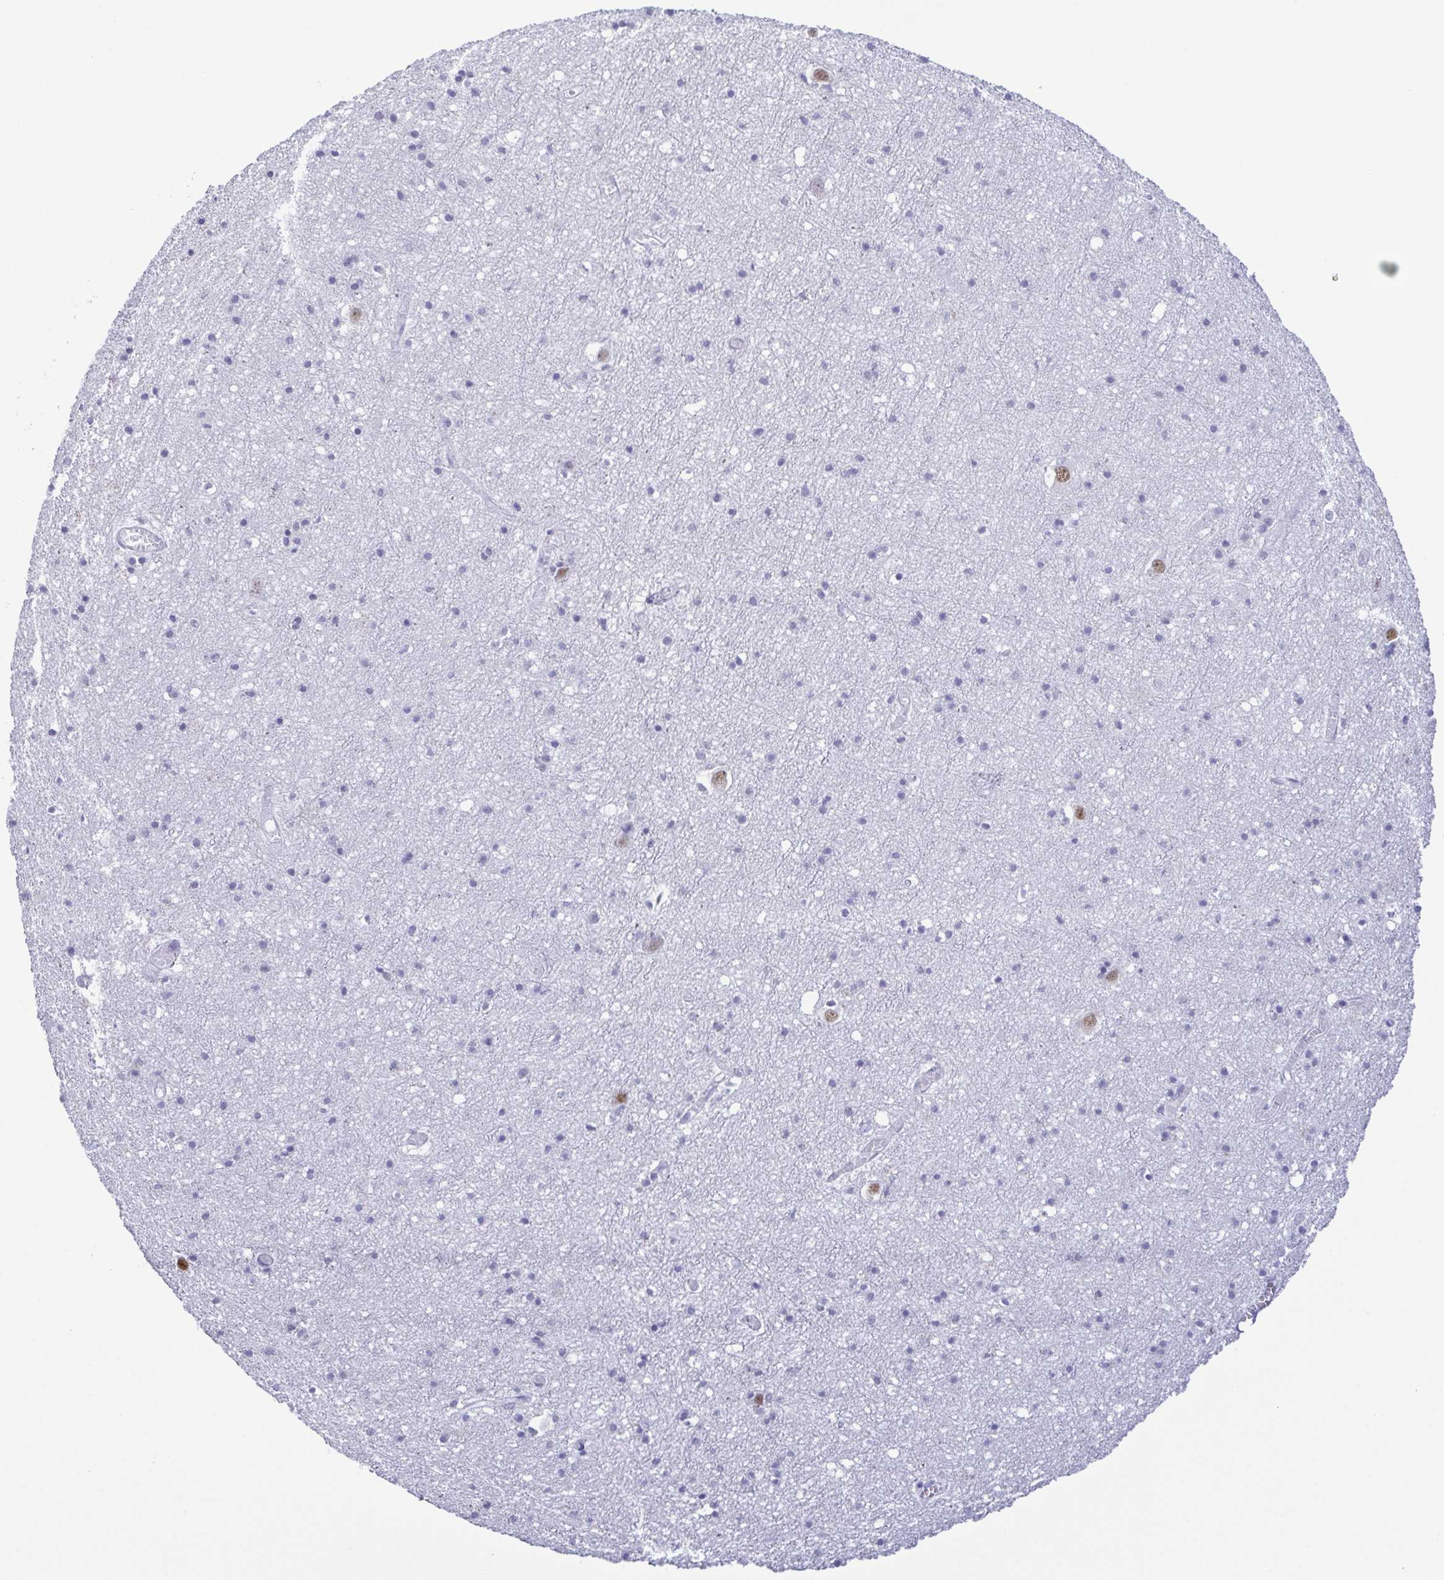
{"staining": {"intensity": "negative", "quantity": "none", "location": "none"}, "tissue": "cerebral cortex", "cell_type": "Endothelial cells", "image_type": "normal", "snomed": [{"axis": "morphology", "description": "Normal tissue, NOS"}, {"axis": "topography", "description": "Cerebral cortex"}], "caption": "IHC of benign human cerebral cortex reveals no staining in endothelial cells. (Brightfield microscopy of DAB (3,3'-diaminobenzidine) immunohistochemistry at high magnification).", "gene": "SUGP2", "patient": {"sex": "male", "age": 70}}